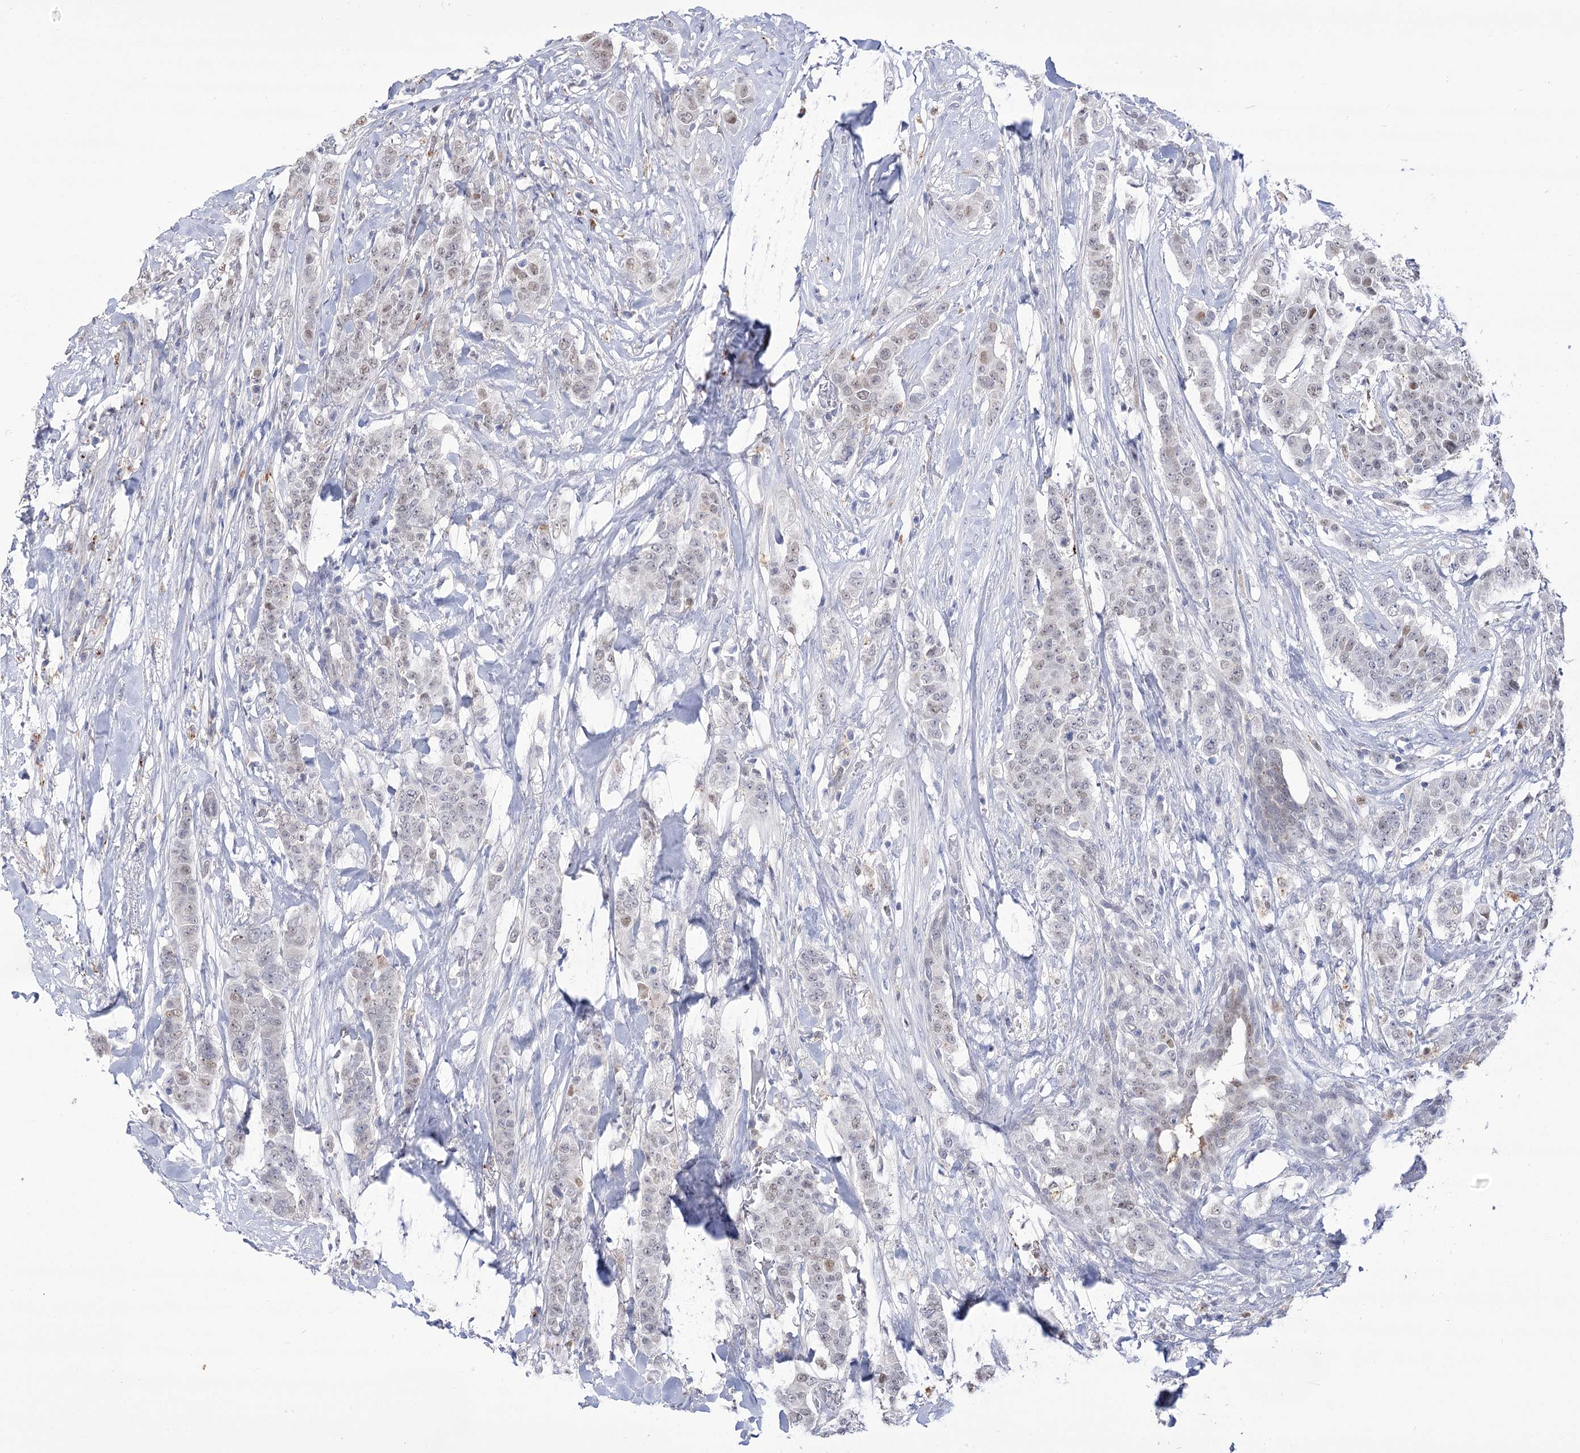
{"staining": {"intensity": "weak", "quantity": "<25%", "location": "nuclear"}, "tissue": "breast cancer", "cell_type": "Tumor cells", "image_type": "cancer", "snomed": [{"axis": "morphology", "description": "Duct carcinoma"}, {"axis": "topography", "description": "Breast"}], "caption": "Human breast cancer (infiltrating ductal carcinoma) stained for a protein using IHC reveals no positivity in tumor cells.", "gene": "SIAE", "patient": {"sex": "female", "age": 40}}